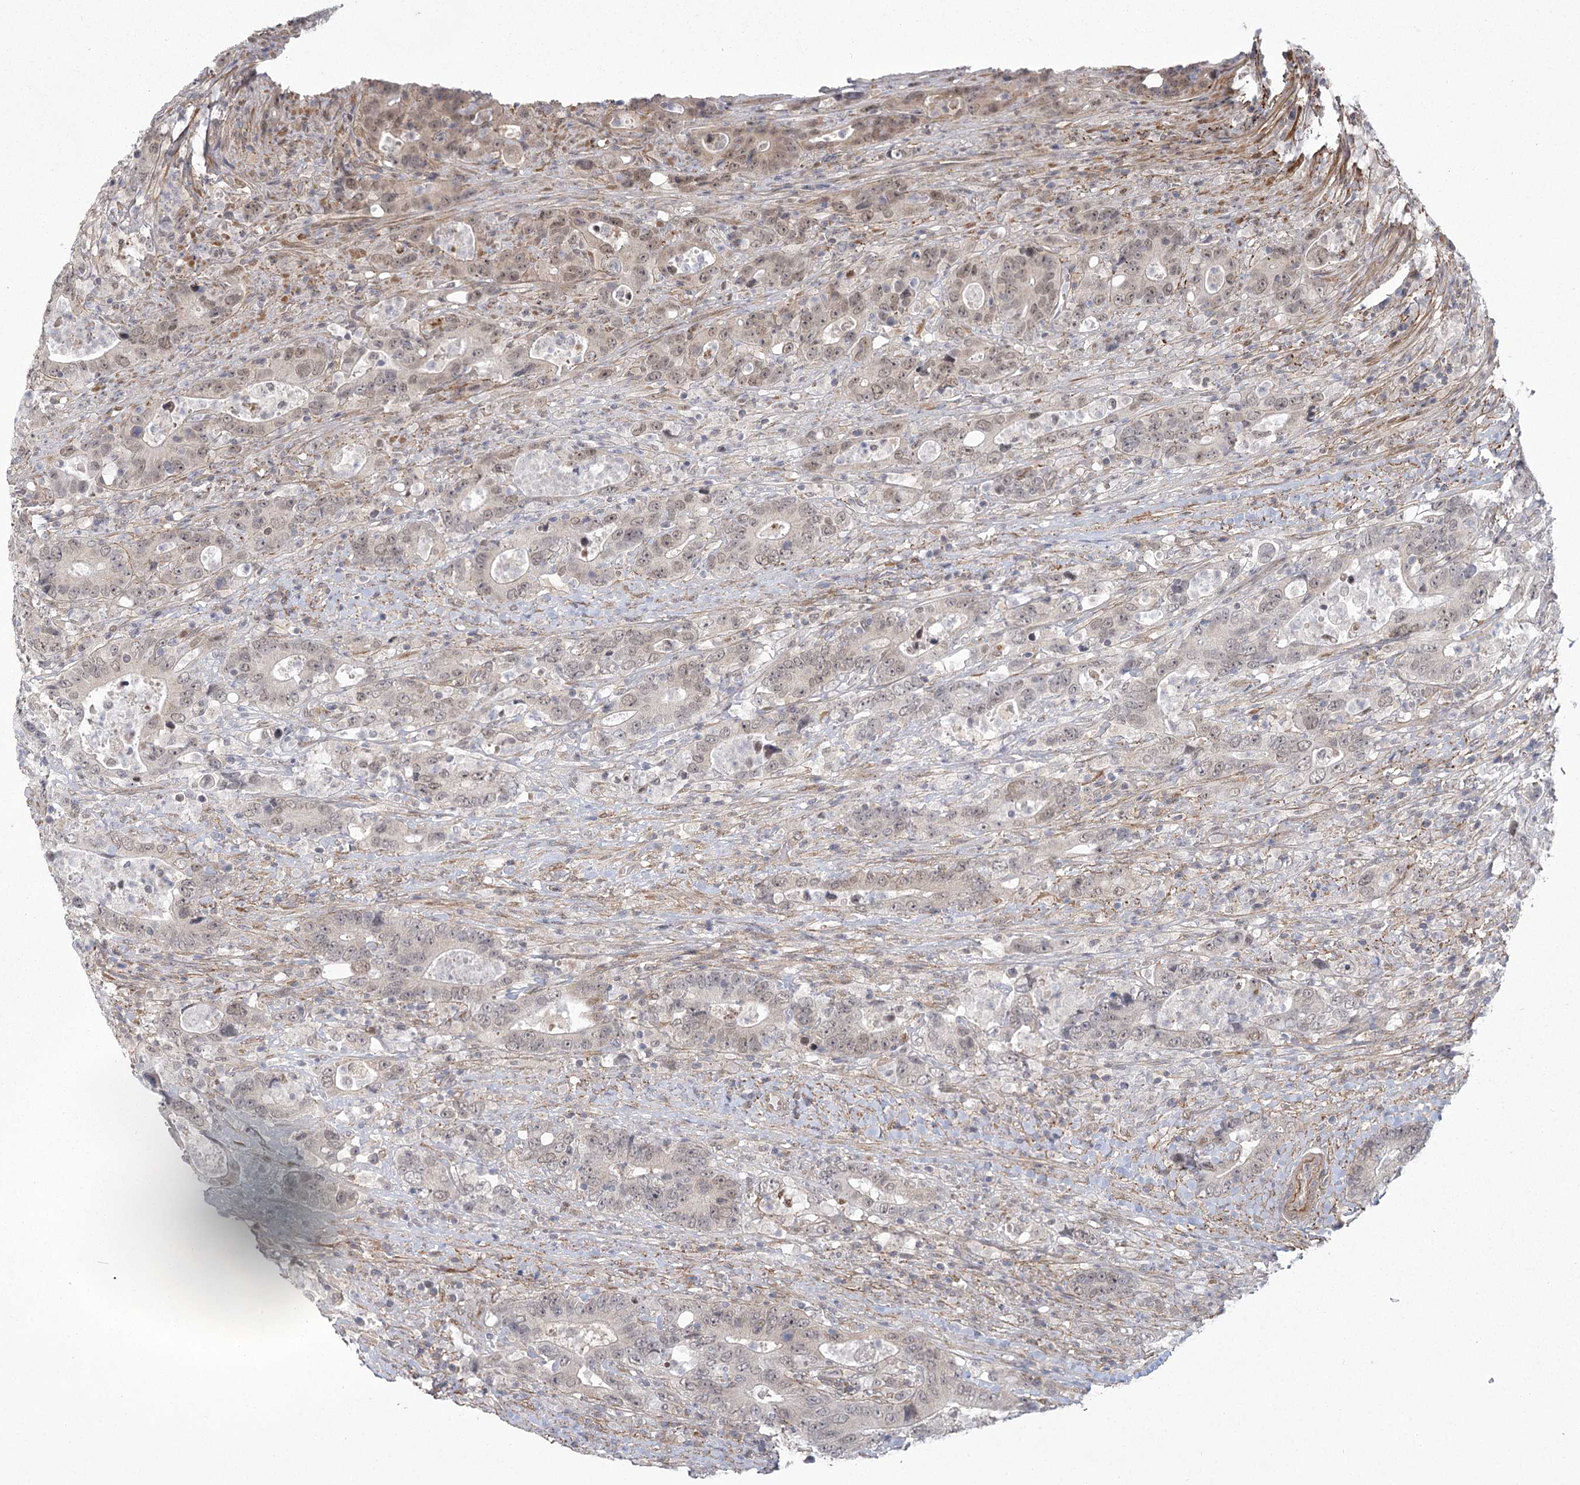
{"staining": {"intensity": "negative", "quantity": "none", "location": "none"}, "tissue": "colorectal cancer", "cell_type": "Tumor cells", "image_type": "cancer", "snomed": [{"axis": "morphology", "description": "Adenocarcinoma, NOS"}, {"axis": "topography", "description": "Colon"}], "caption": "Colorectal adenocarcinoma stained for a protein using immunohistochemistry displays no staining tumor cells.", "gene": "MED28", "patient": {"sex": "female", "age": 75}}